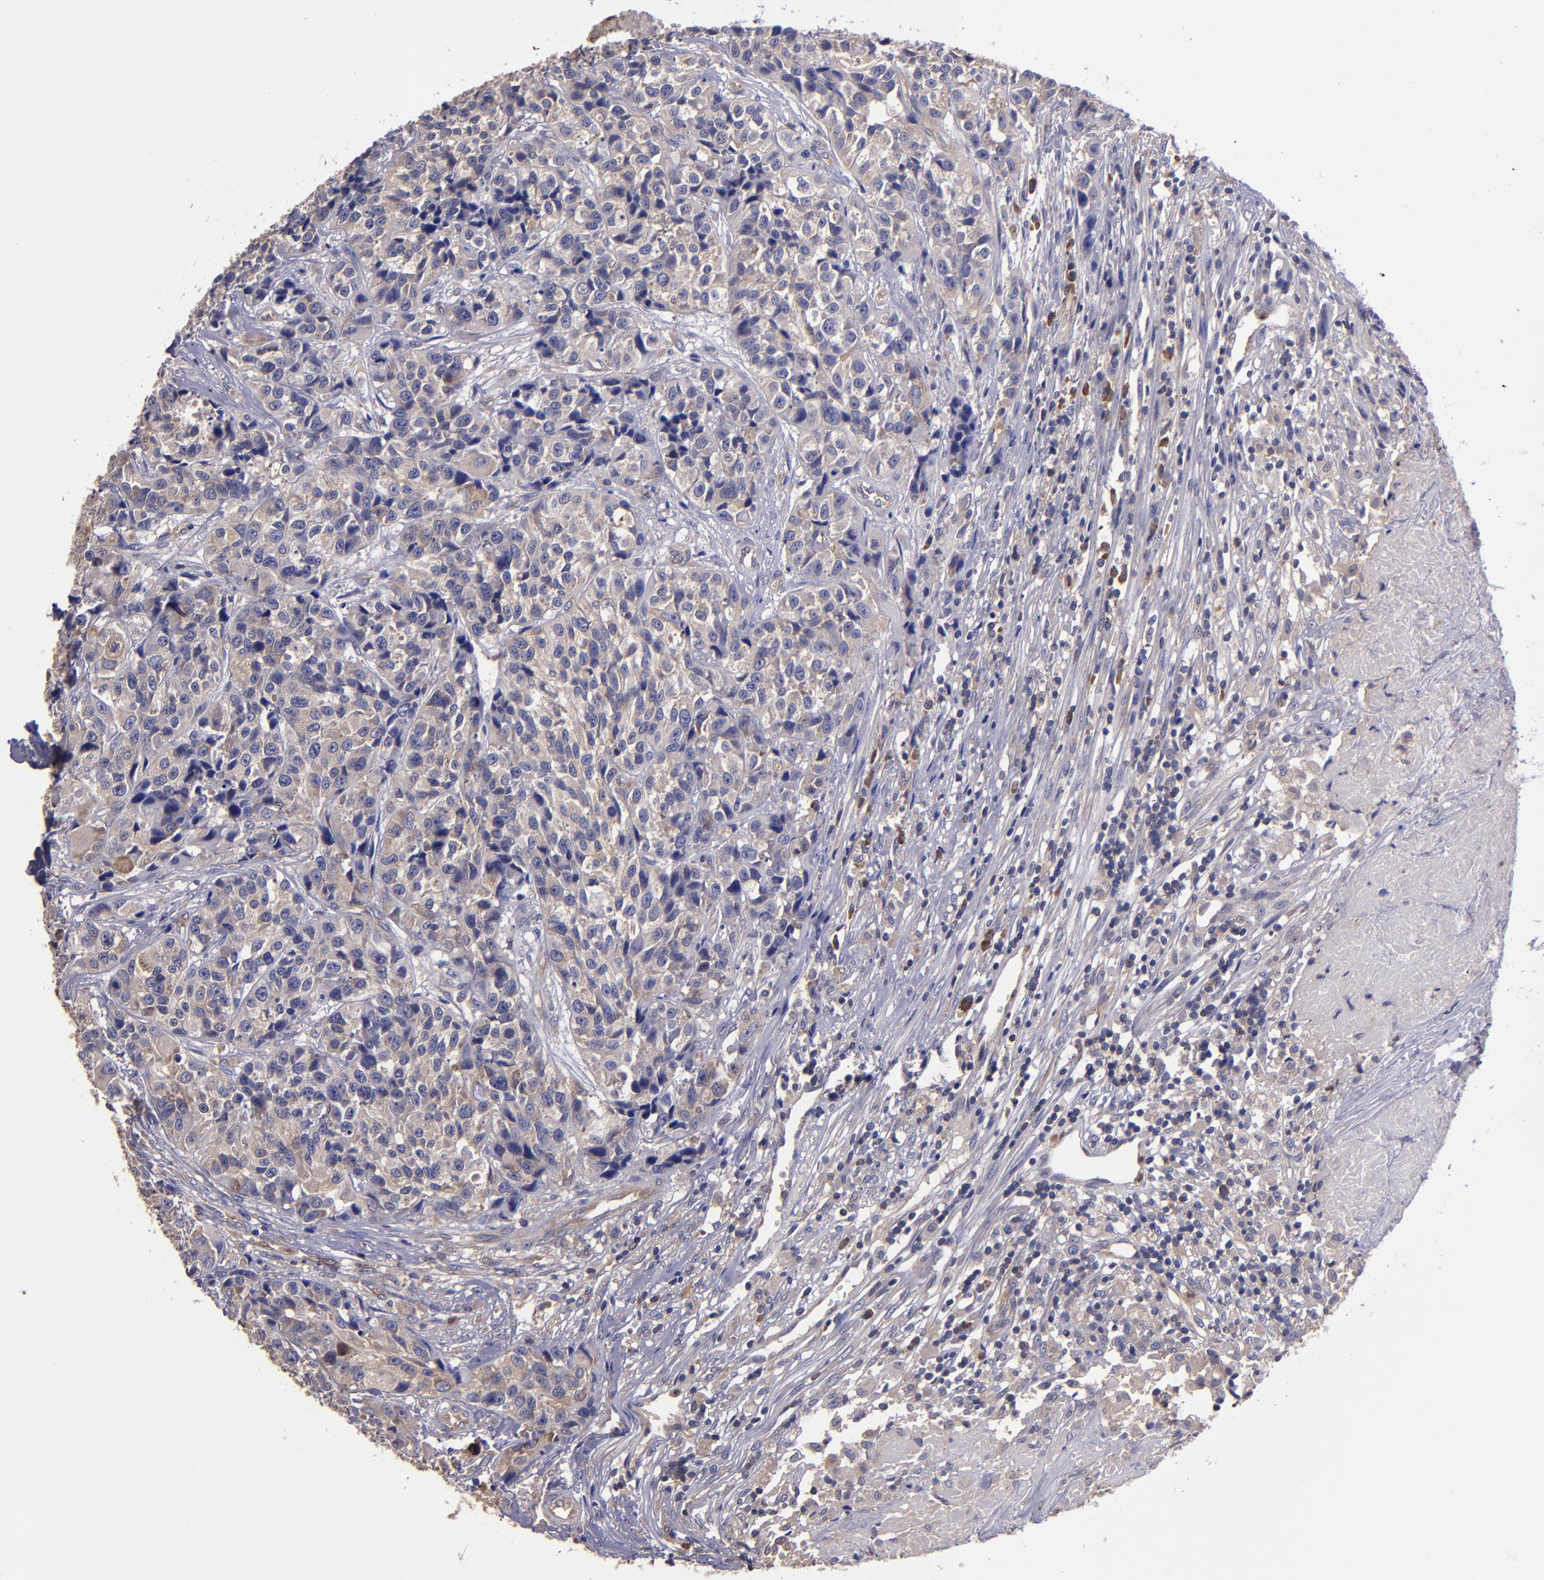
{"staining": {"intensity": "weak", "quantity": "25%-75%", "location": "cytoplasmic/membranous"}, "tissue": "urothelial cancer", "cell_type": "Tumor cells", "image_type": "cancer", "snomed": [{"axis": "morphology", "description": "Urothelial carcinoma, High grade"}, {"axis": "topography", "description": "Urinary bladder"}], "caption": "Protein analysis of high-grade urothelial carcinoma tissue exhibits weak cytoplasmic/membranous positivity in about 25%-75% of tumor cells.", "gene": "CARS1", "patient": {"sex": "female", "age": 81}}